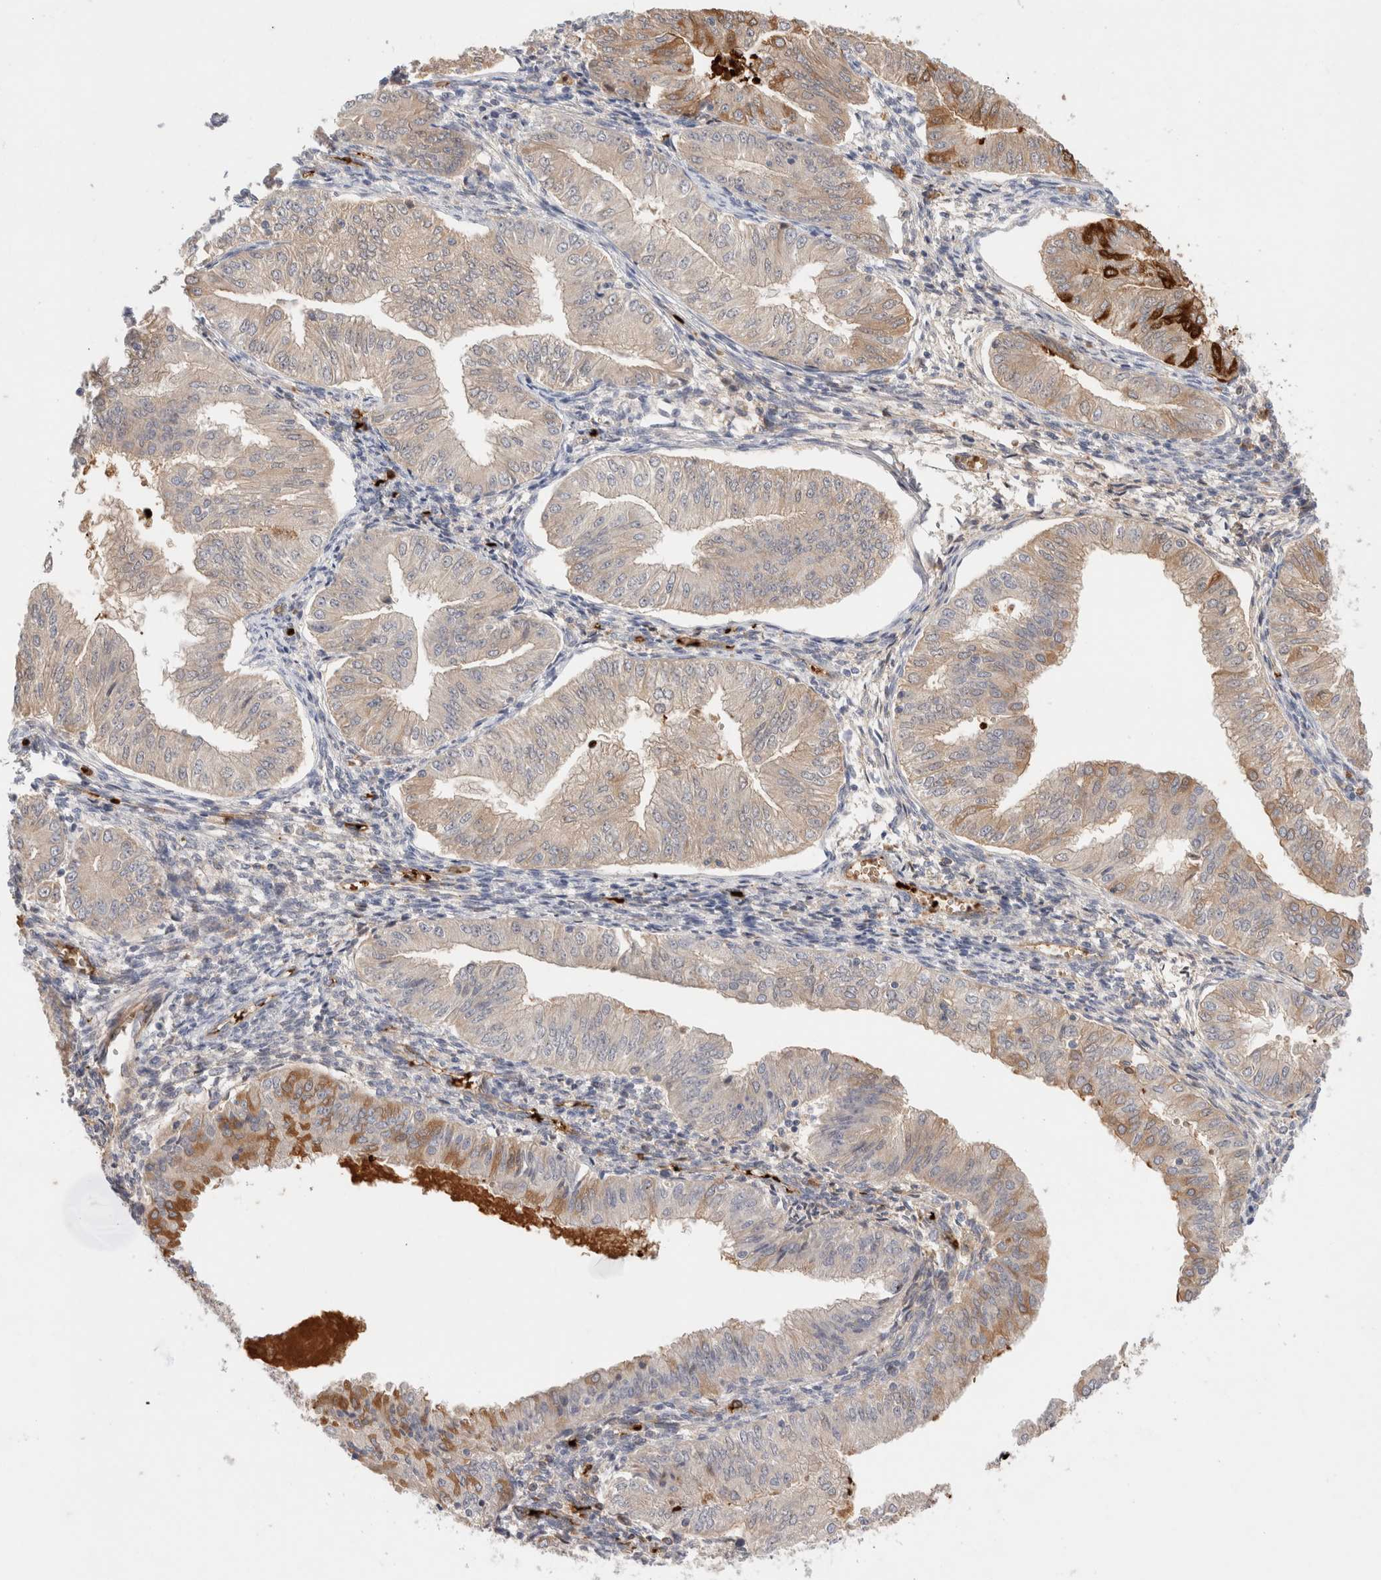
{"staining": {"intensity": "moderate", "quantity": "<25%", "location": "cytoplasmic/membranous"}, "tissue": "endometrial cancer", "cell_type": "Tumor cells", "image_type": "cancer", "snomed": [{"axis": "morphology", "description": "Normal tissue, NOS"}, {"axis": "morphology", "description": "Adenocarcinoma, NOS"}, {"axis": "topography", "description": "Endometrium"}], "caption": "IHC micrograph of endometrial cancer stained for a protein (brown), which exhibits low levels of moderate cytoplasmic/membranous expression in about <25% of tumor cells.", "gene": "MST1", "patient": {"sex": "female", "age": 53}}